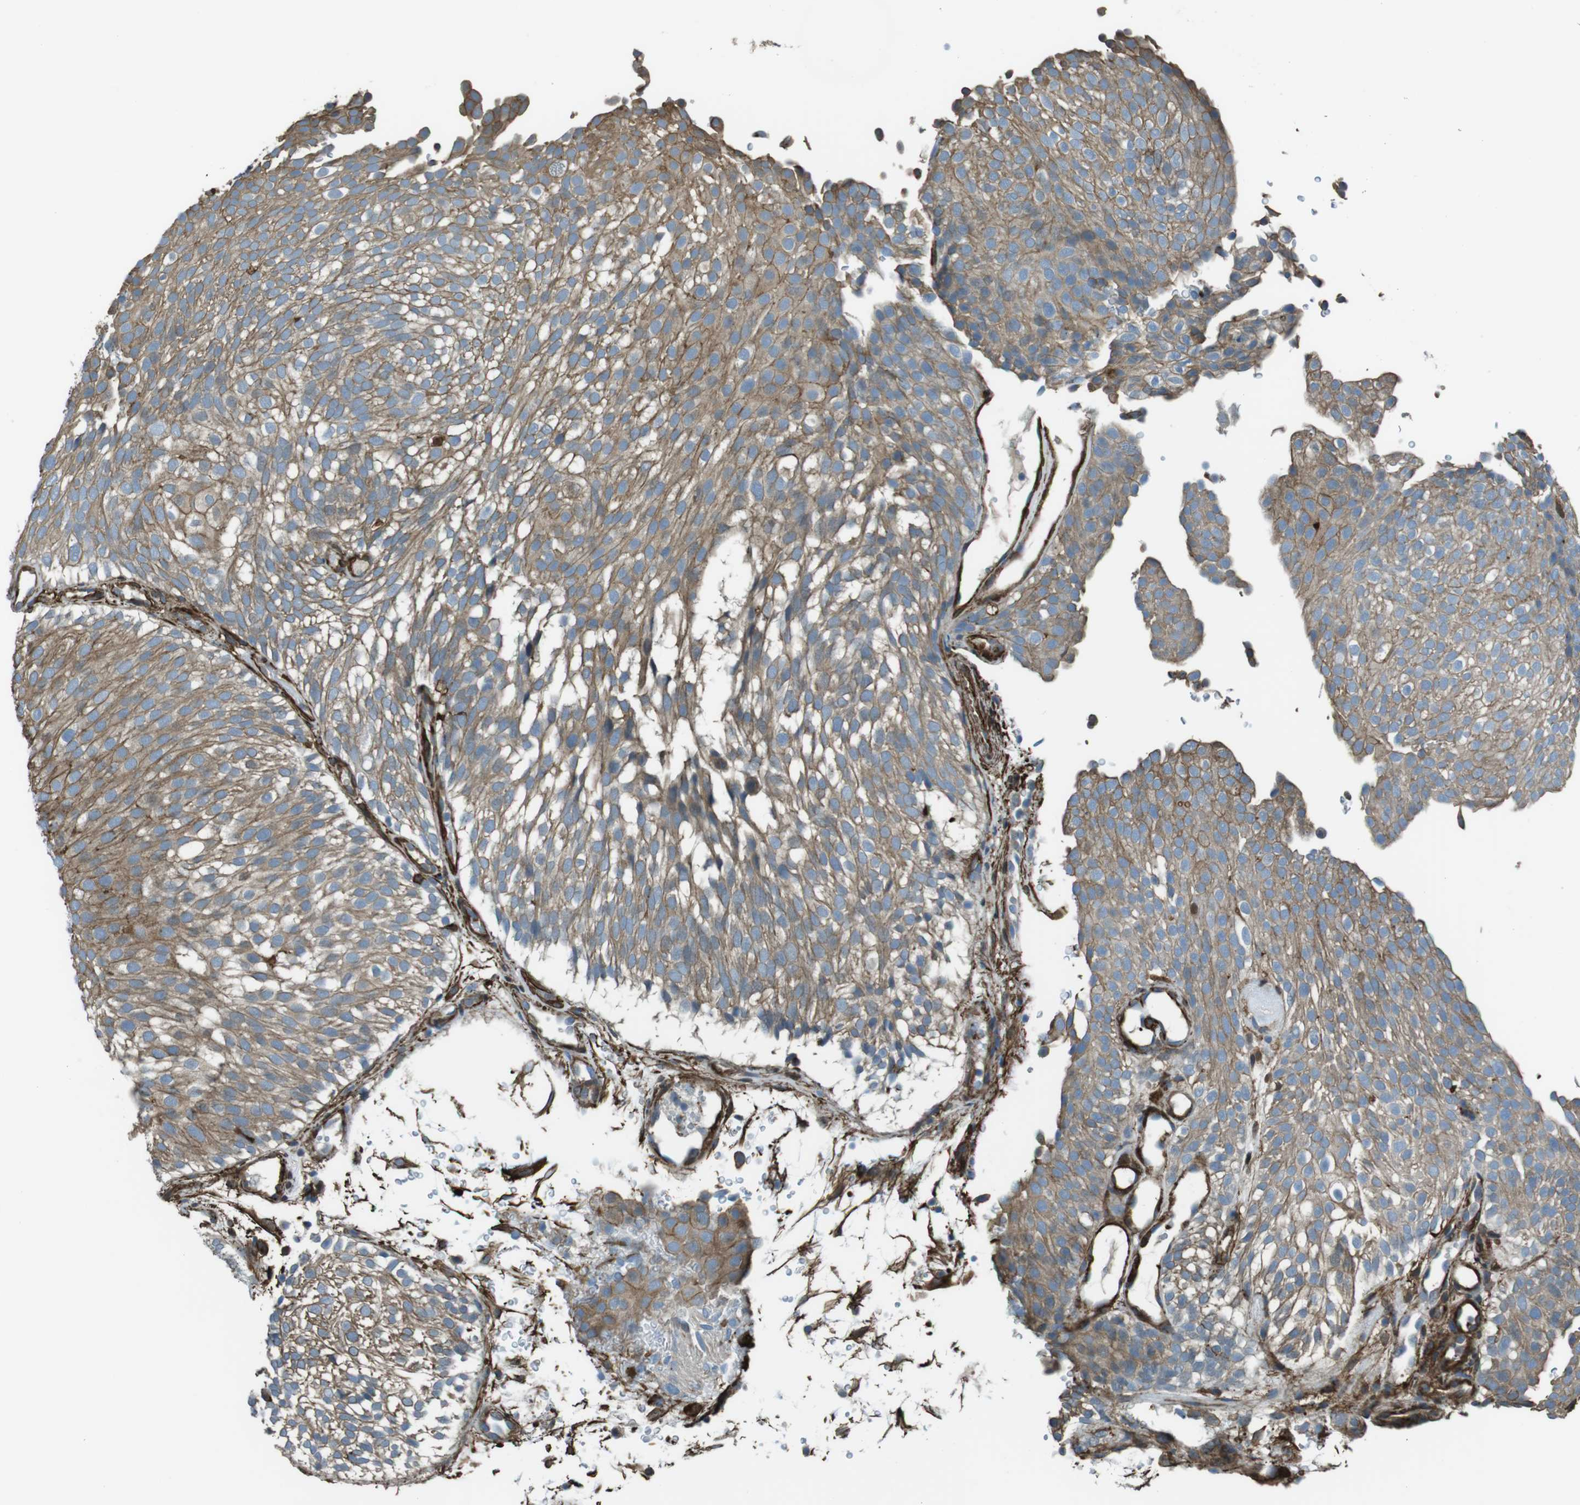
{"staining": {"intensity": "weak", "quantity": ">75%", "location": "cytoplasmic/membranous"}, "tissue": "urothelial cancer", "cell_type": "Tumor cells", "image_type": "cancer", "snomed": [{"axis": "morphology", "description": "Urothelial carcinoma, Low grade"}, {"axis": "topography", "description": "Urinary bladder"}], "caption": "Protein staining of urothelial cancer tissue displays weak cytoplasmic/membranous positivity in about >75% of tumor cells.", "gene": "SFT2D1", "patient": {"sex": "male", "age": 78}}